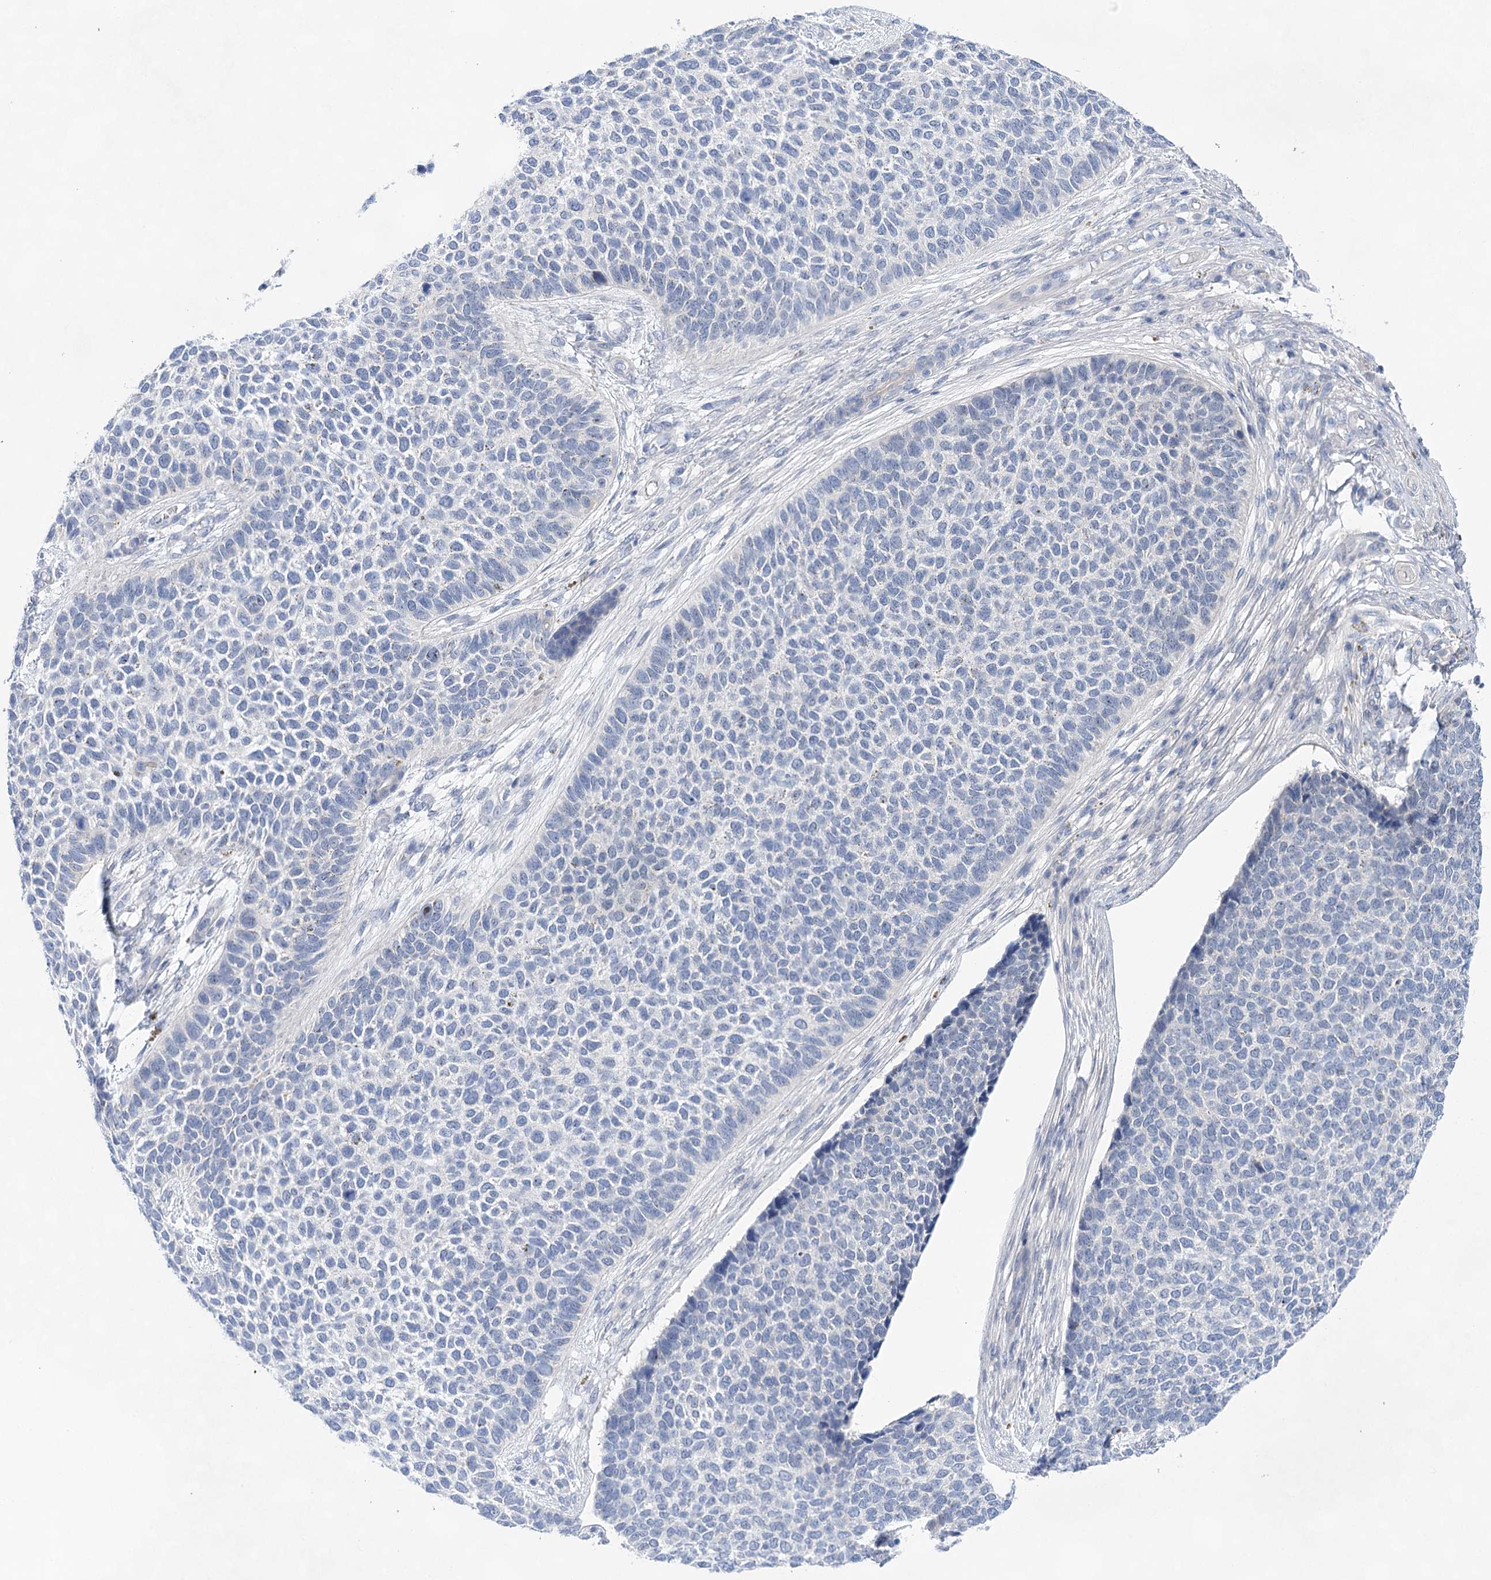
{"staining": {"intensity": "negative", "quantity": "none", "location": "none"}, "tissue": "skin cancer", "cell_type": "Tumor cells", "image_type": "cancer", "snomed": [{"axis": "morphology", "description": "Basal cell carcinoma"}, {"axis": "topography", "description": "Skin"}], "caption": "DAB (3,3'-diaminobenzidine) immunohistochemical staining of human basal cell carcinoma (skin) displays no significant staining in tumor cells.", "gene": "LALBA", "patient": {"sex": "female", "age": 84}}